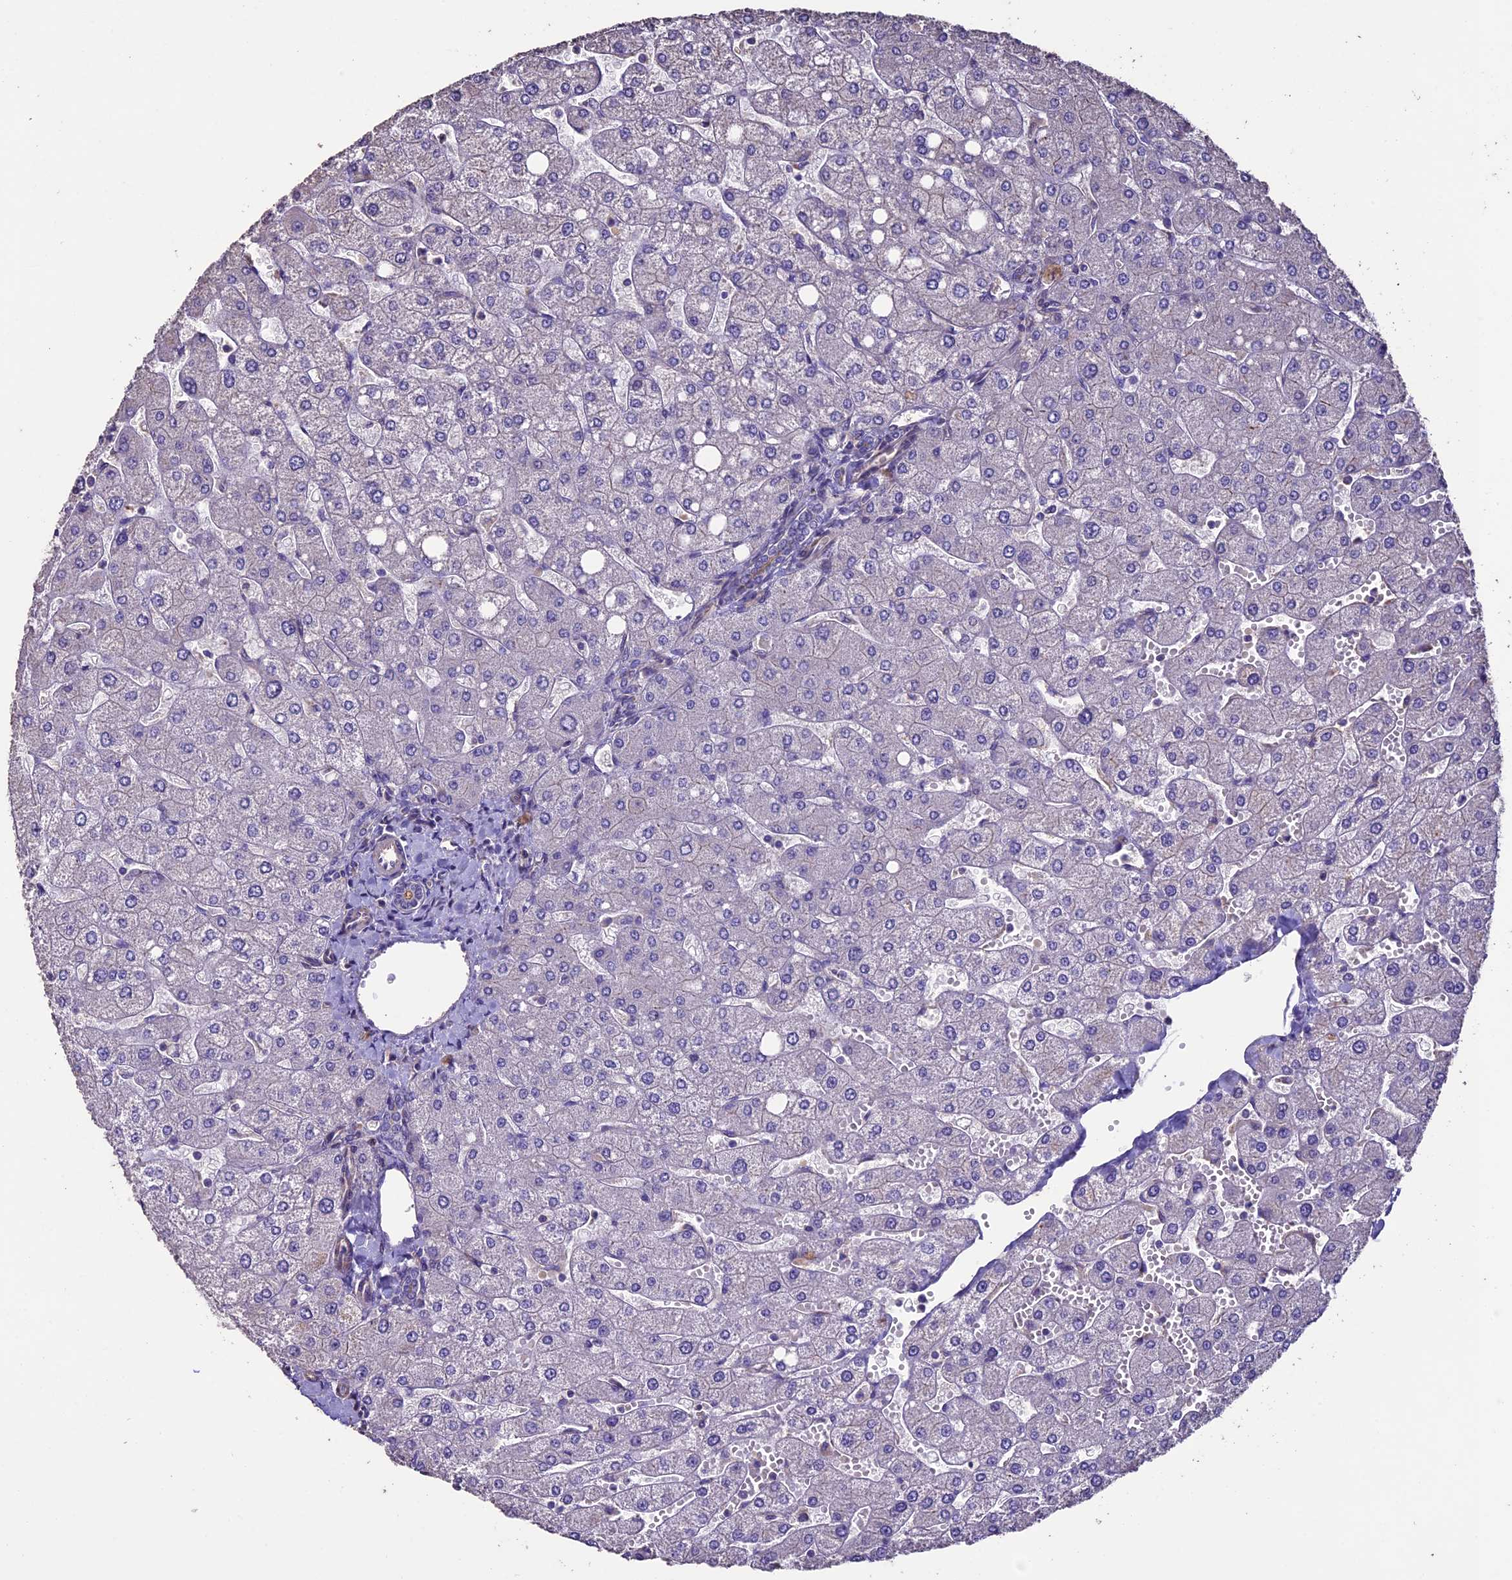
{"staining": {"intensity": "moderate", "quantity": "<25%", "location": "cytoplasmic/membranous"}, "tissue": "liver", "cell_type": "Cholangiocytes", "image_type": "normal", "snomed": [{"axis": "morphology", "description": "Normal tissue, NOS"}, {"axis": "topography", "description": "Liver"}], "caption": "Immunohistochemical staining of normal liver shows moderate cytoplasmic/membranous protein positivity in about <25% of cholangiocytes.", "gene": "USB1", "patient": {"sex": "male", "age": 55}}